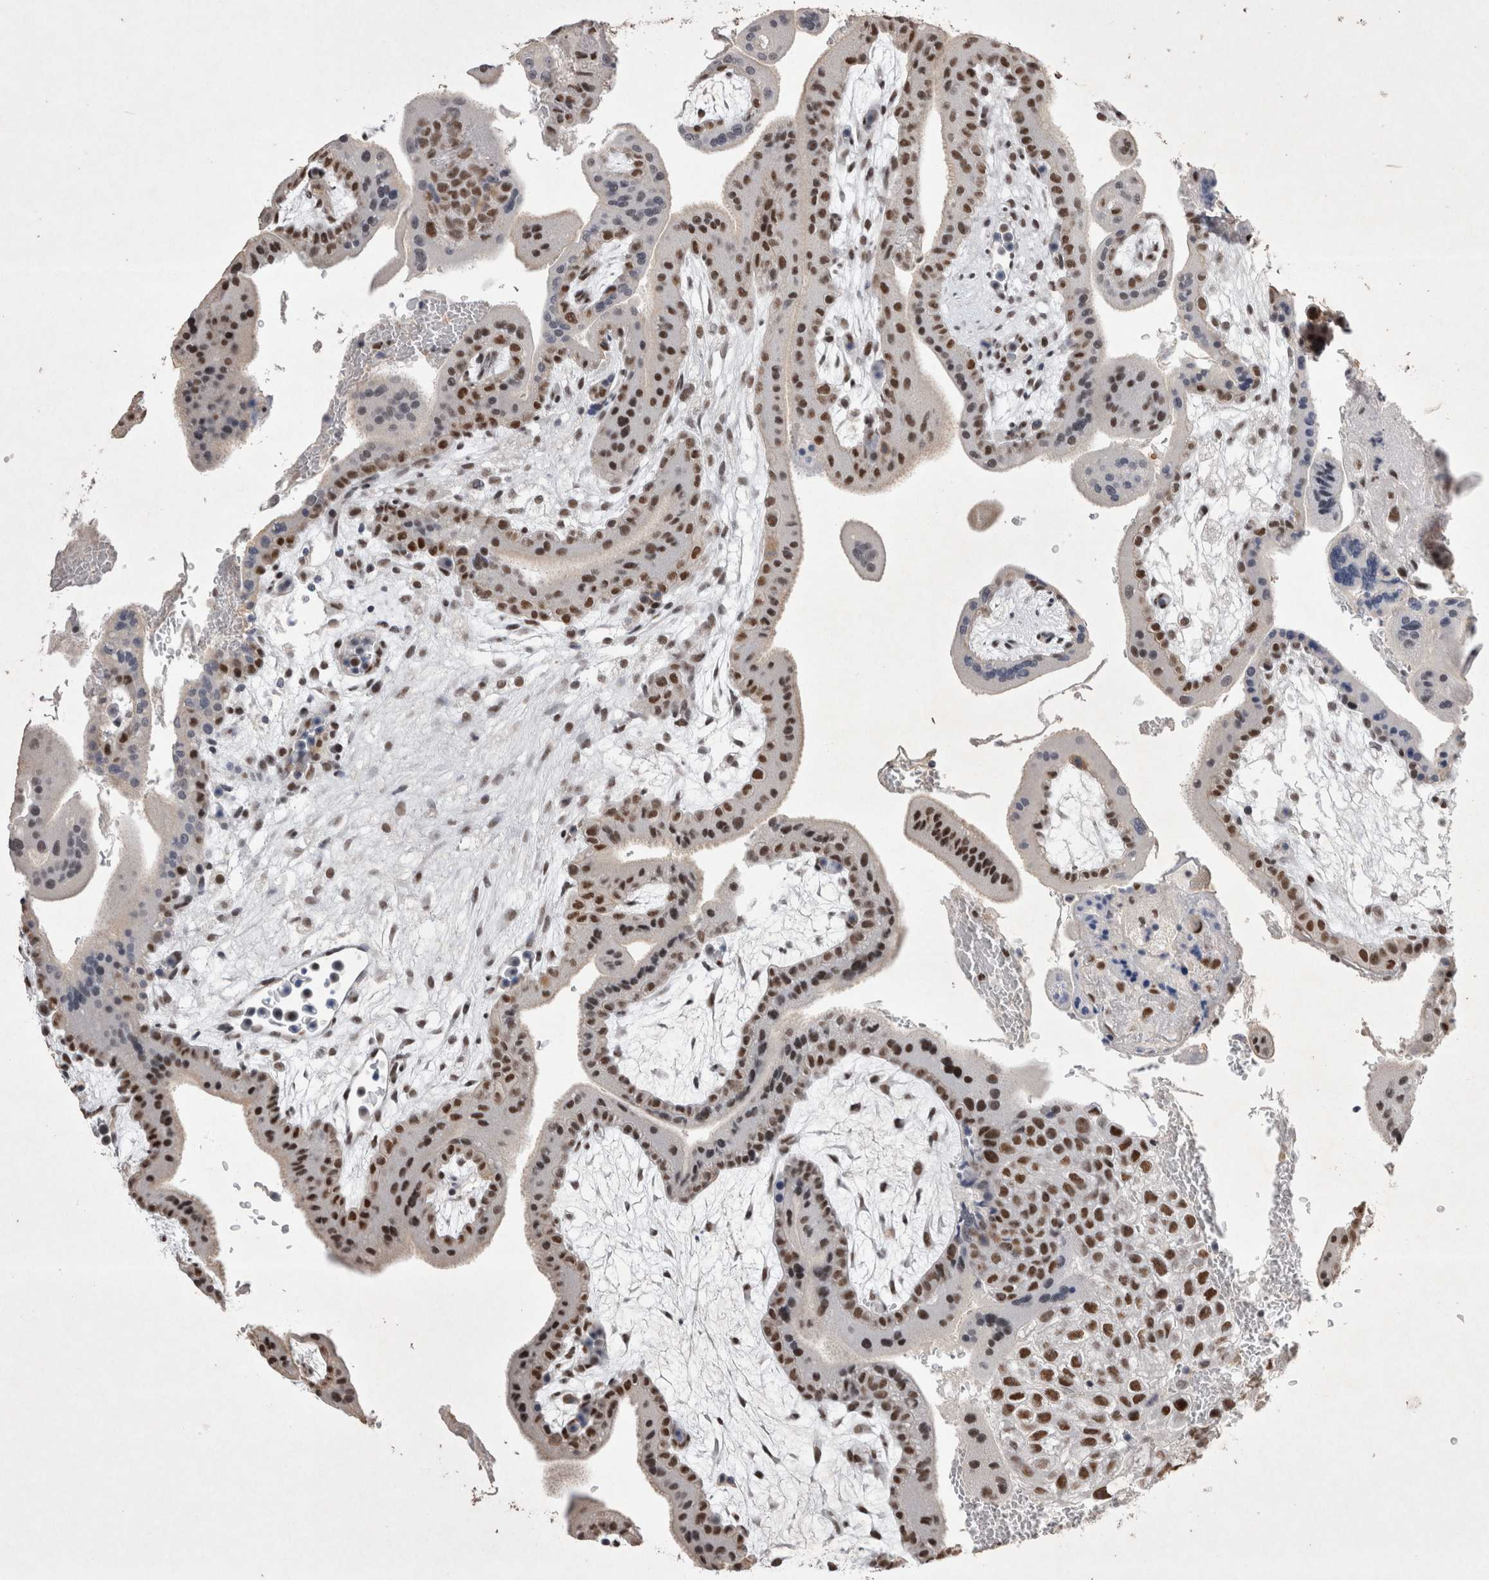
{"staining": {"intensity": "strong", "quantity": ">75%", "location": "nuclear"}, "tissue": "placenta", "cell_type": "Decidual cells", "image_type": "normal", "snomed": [{"axis": "morphology", "description": "Normal tissue, NOS"}, {"axis": "topography", "description": "Placenta"}], "caption": "DAB immunohistochemical staining of benign placenta exhibits strong nuclear protein expression in approximately >75% of decidual cells. The protein of interest is shown in brown color, while the nuclei are stained blue.", "gene": "RBM6", "patient": {"sex": "female", "age": 35}}